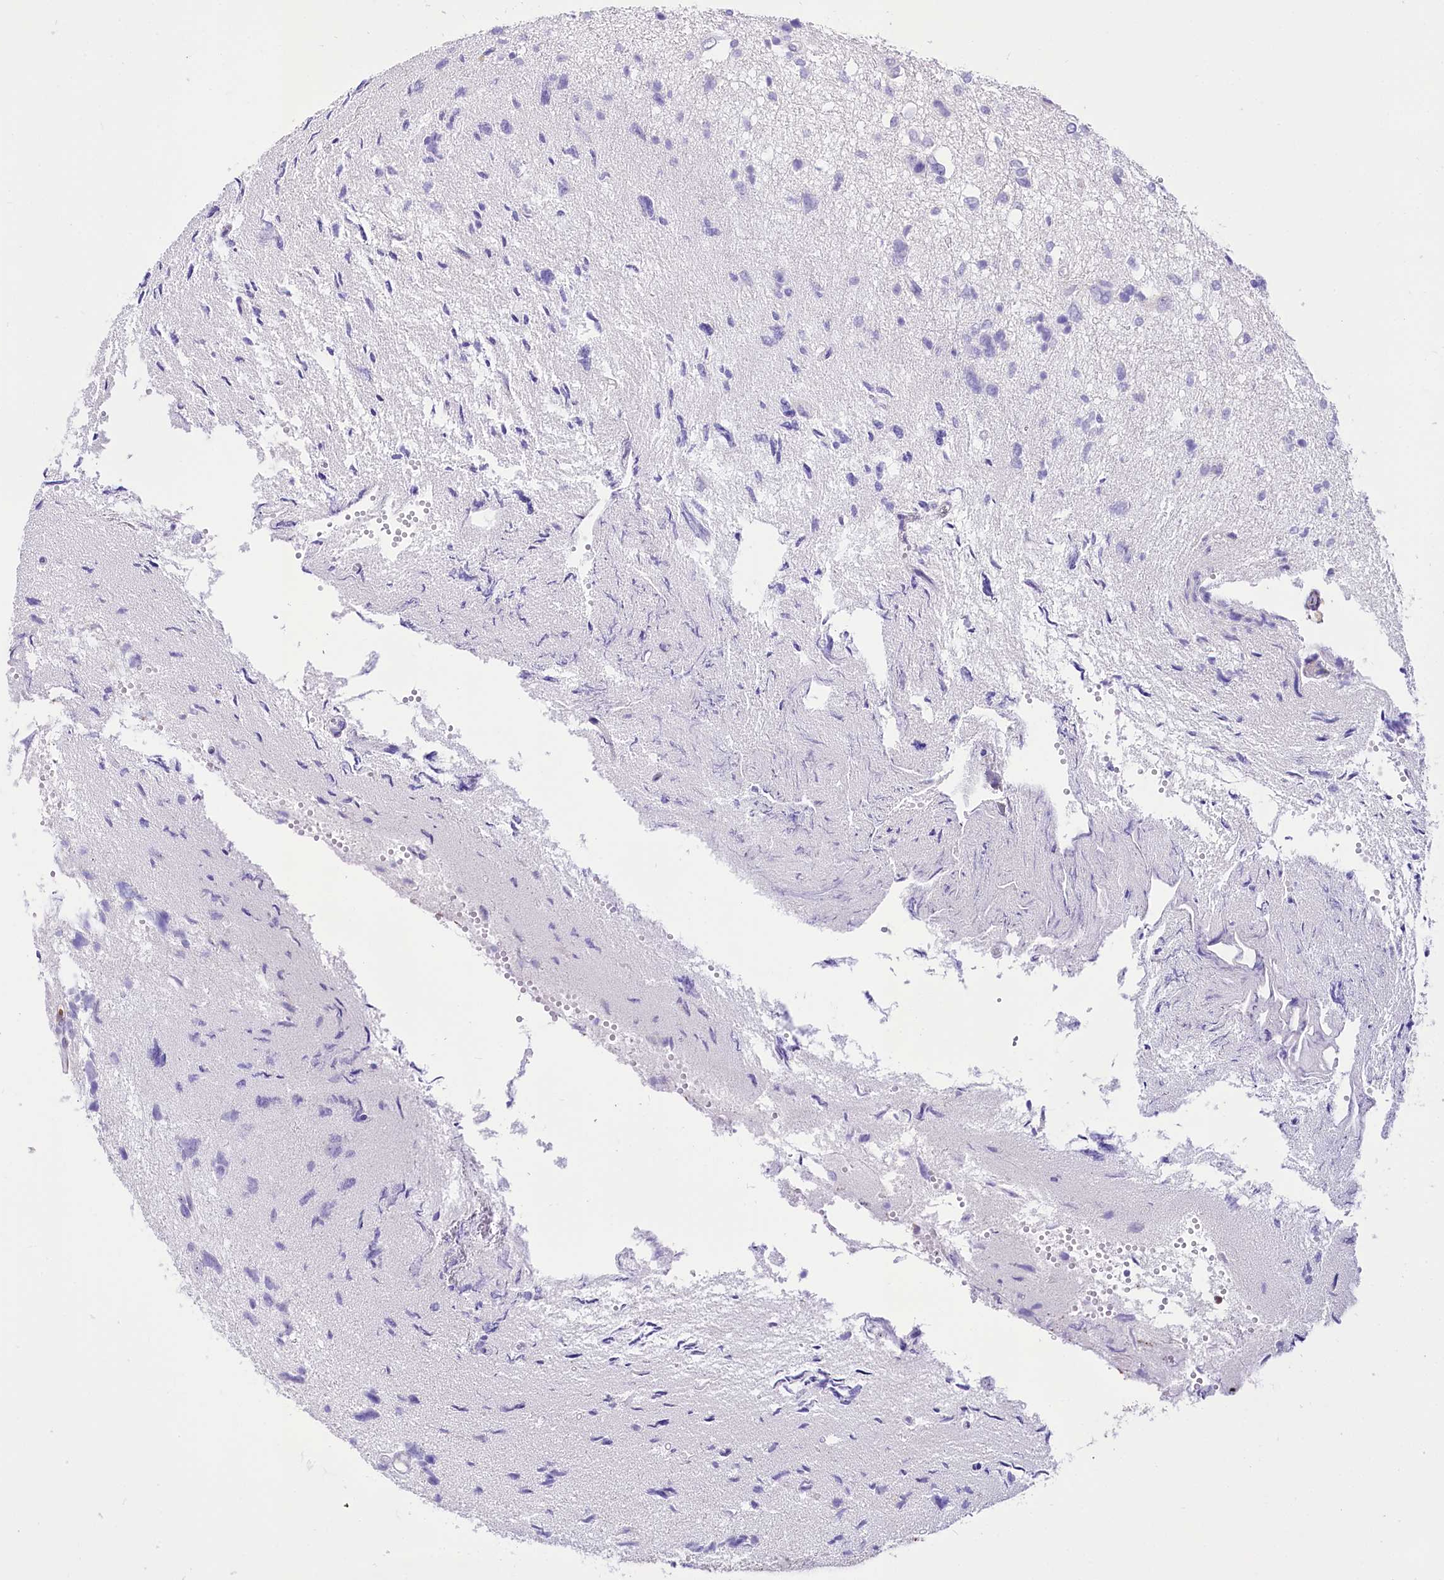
{"staining": {"intensity": "moderate", "quantity": "<25%", "location": "nuclear"}, "tissue": "glioma", "cell_type": "Tumor cells", "image_type": "cancer", "snomed": [{"axis": "morphology", "description": "Glioma, malignant, High grade"}, {"axis": "topography", "description": "Brain"}], "caption": "Moderate nuclear positivity for a protein is appreciated in about <25% of tumor cells of glioma using immunohistochemistry (IHC).", "gene": "PTMS", "patient": {"sex": "female", "age": 59}}